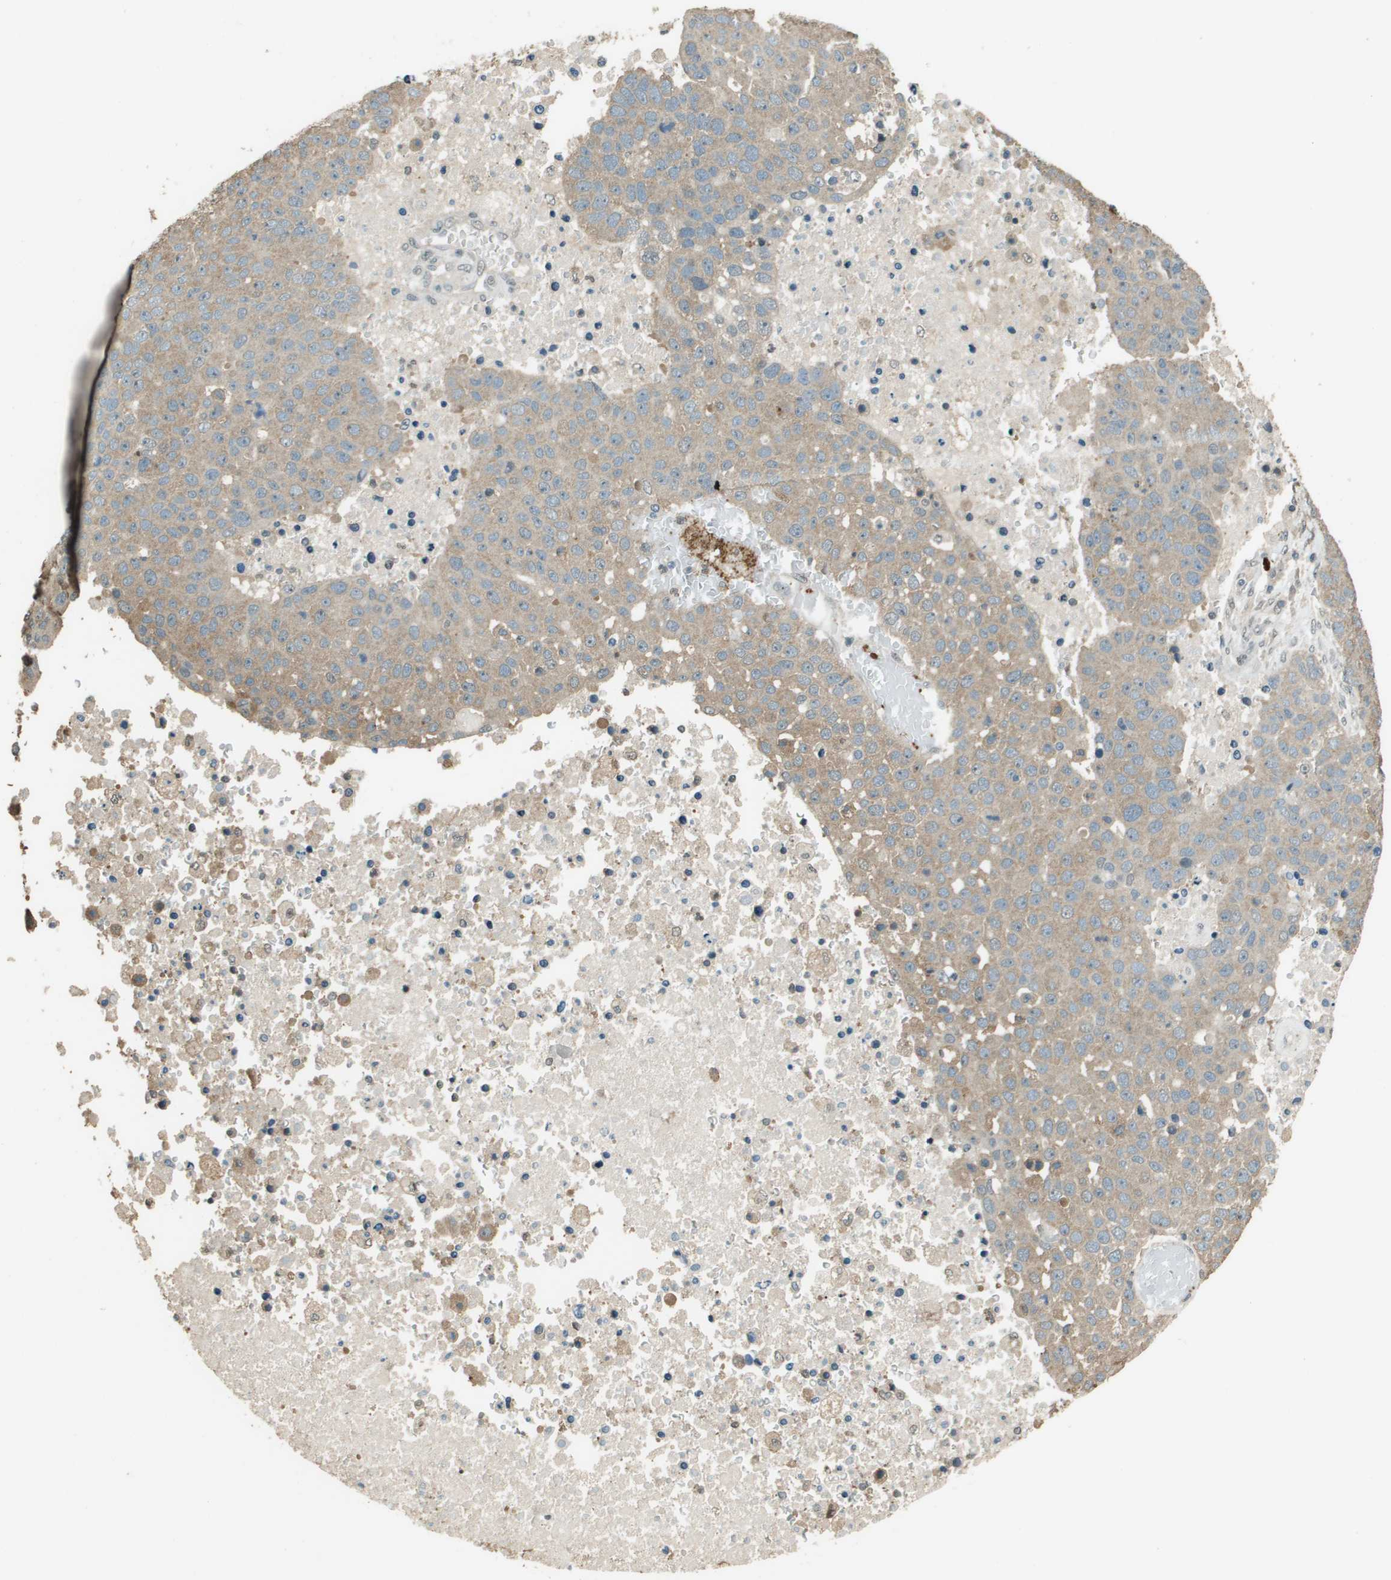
{"staining": {"intensity": "weak", "quantity": ">75%", "location": "cytoplasmic/membranous"}, "tissue": "pancreatic cancer", "cell_type": "Tumor cells", "image_type": "cancer", "snomed": [{"axis": "morphology", "description": "Adenocarcinoma, NOS"}, {"axis": "topography", "description": "Pancreas"}], "caption": "Tumor cells show weak cytoplasmic/membranous staining in approximately >75% of cells in pancreatic cancer (adenocarcinoma).", "gene": "SDC3", "patient": {"sex": "female", "age": 61}}